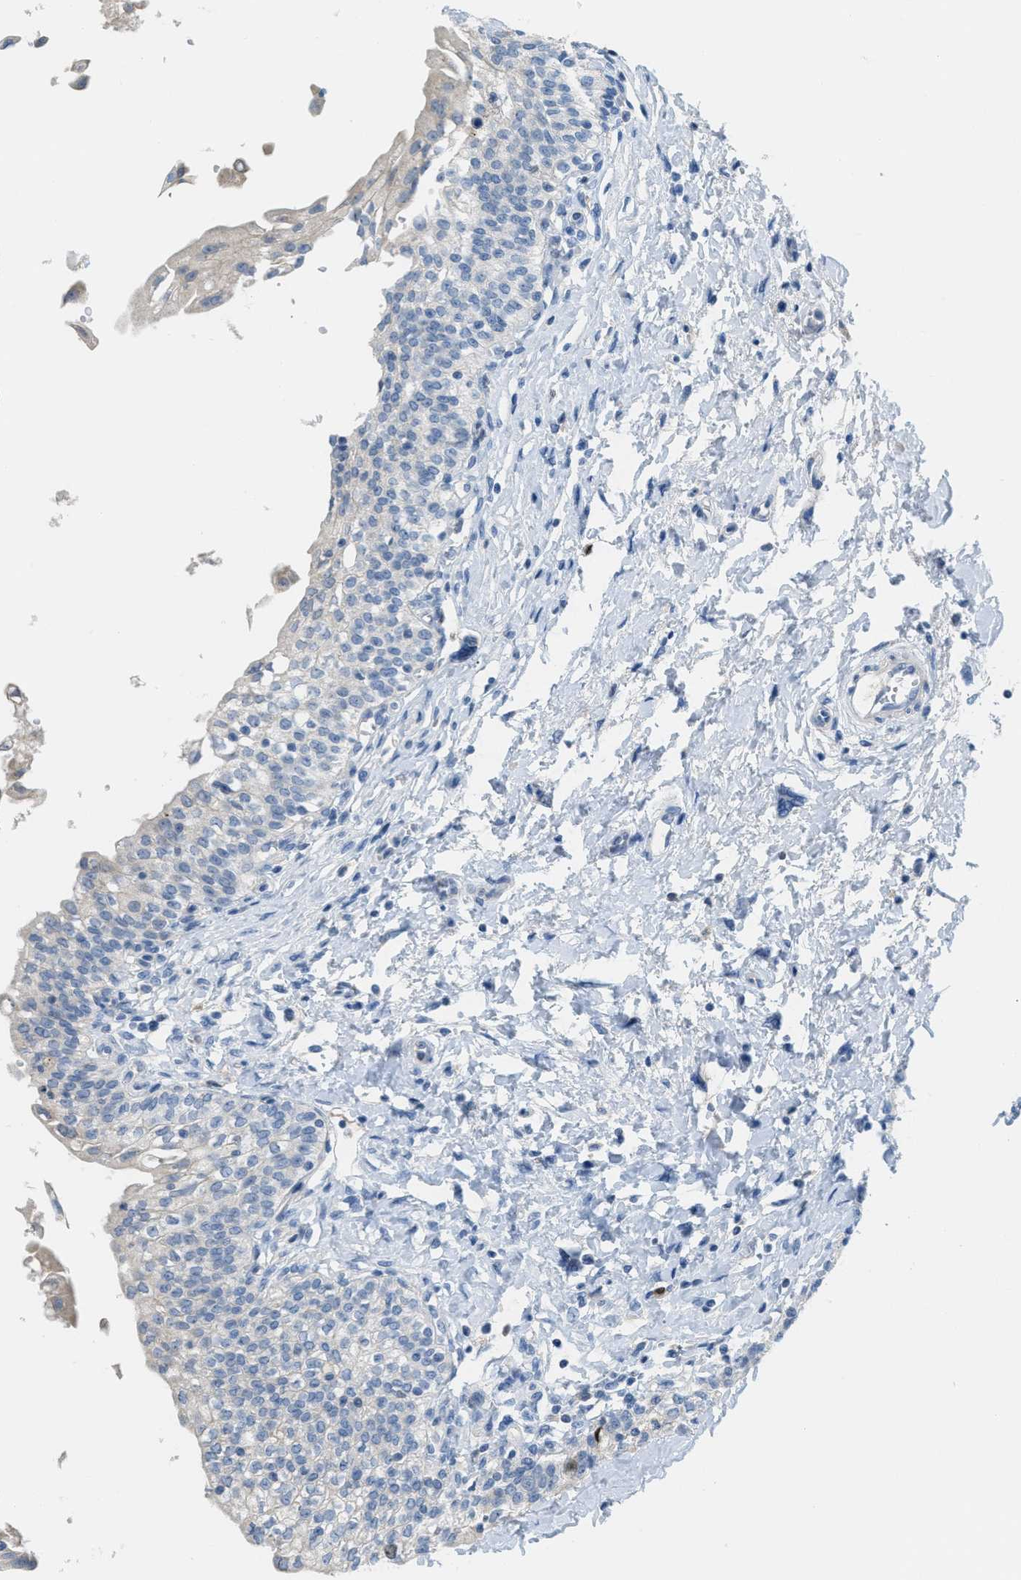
{"staining": {"intensity": "weak", "quantity": "<25%", "location": "cytoplasmic/membranous"}, "tissue": "urinary bladder", "cell_type": "Urothelial cells", "image_type": "normal", "snomed": [{"axis": "morphology", "description": "Normal tissue, NOS"}, {"axis": "topography", "description": "Urinary bladder"}], "caption": "Immunohistochemical staining of unremarkable urinary bladder shows no significant positivity in urothelial cells.", "gene": "ORC6", "patient": {"sex": "male", "age": 55}}